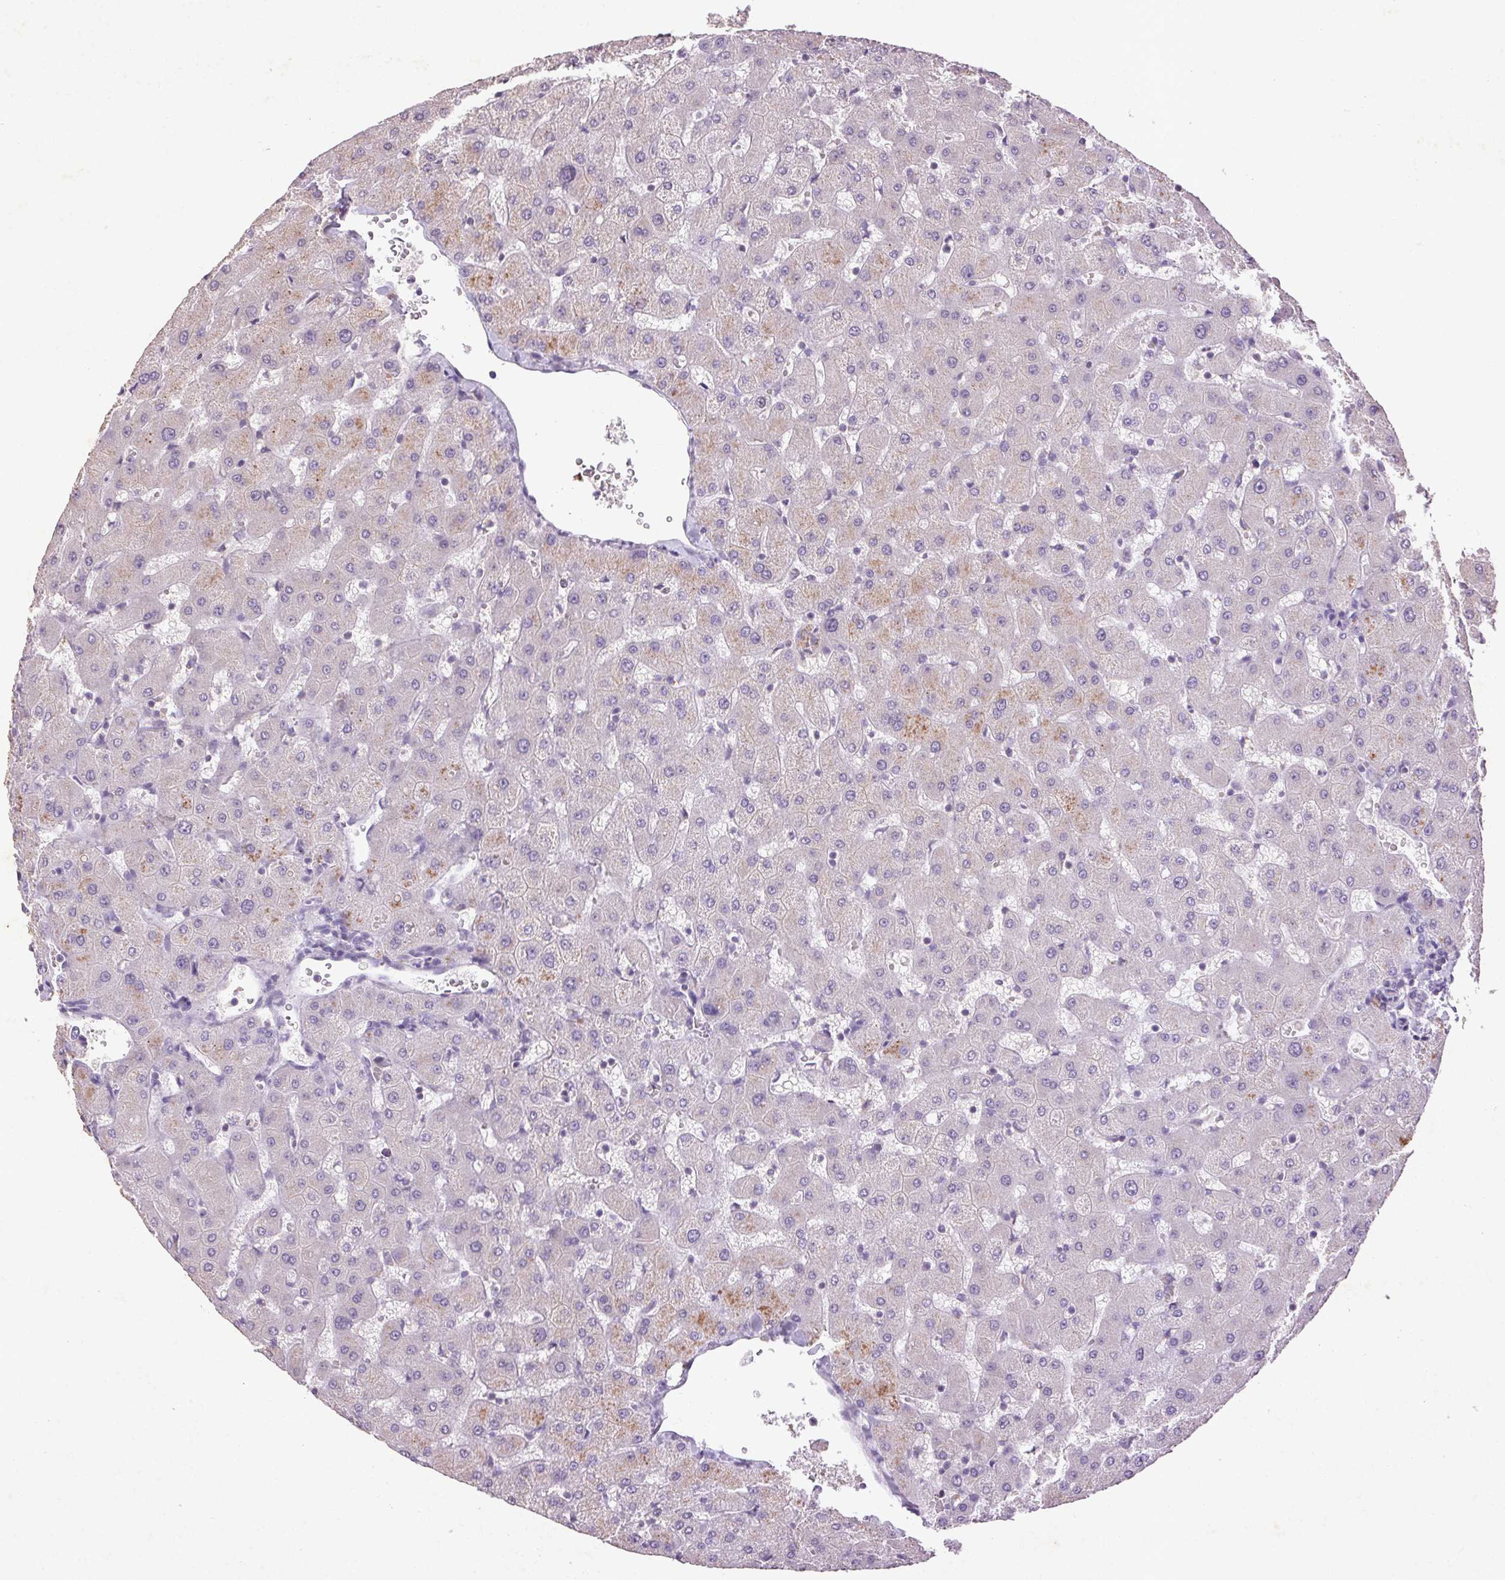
{"staining": {"intensity": "negative", "quantity": "none", "location": "none"}, "tissue": "liver", "cell_type": "Cholangiocytes", "image_type": "normal", "snomed": [{"axis": "morphology", "description": "Normal tissue, NOS"}, {"axis": "topography", "description": "Liver"}], "caption": "Immunohistochemistry photomicrograph of normal liver: human liver stained with DAB reveals no significant protein staining in cholangiocytes. (Brightfield microscopy of DAB (3,3'-diaminobenzidine) immunohistochemistry (IHC) at high magnification).", "gene": "FNDC7", "patient": {"sex": "female", "age": 63}}